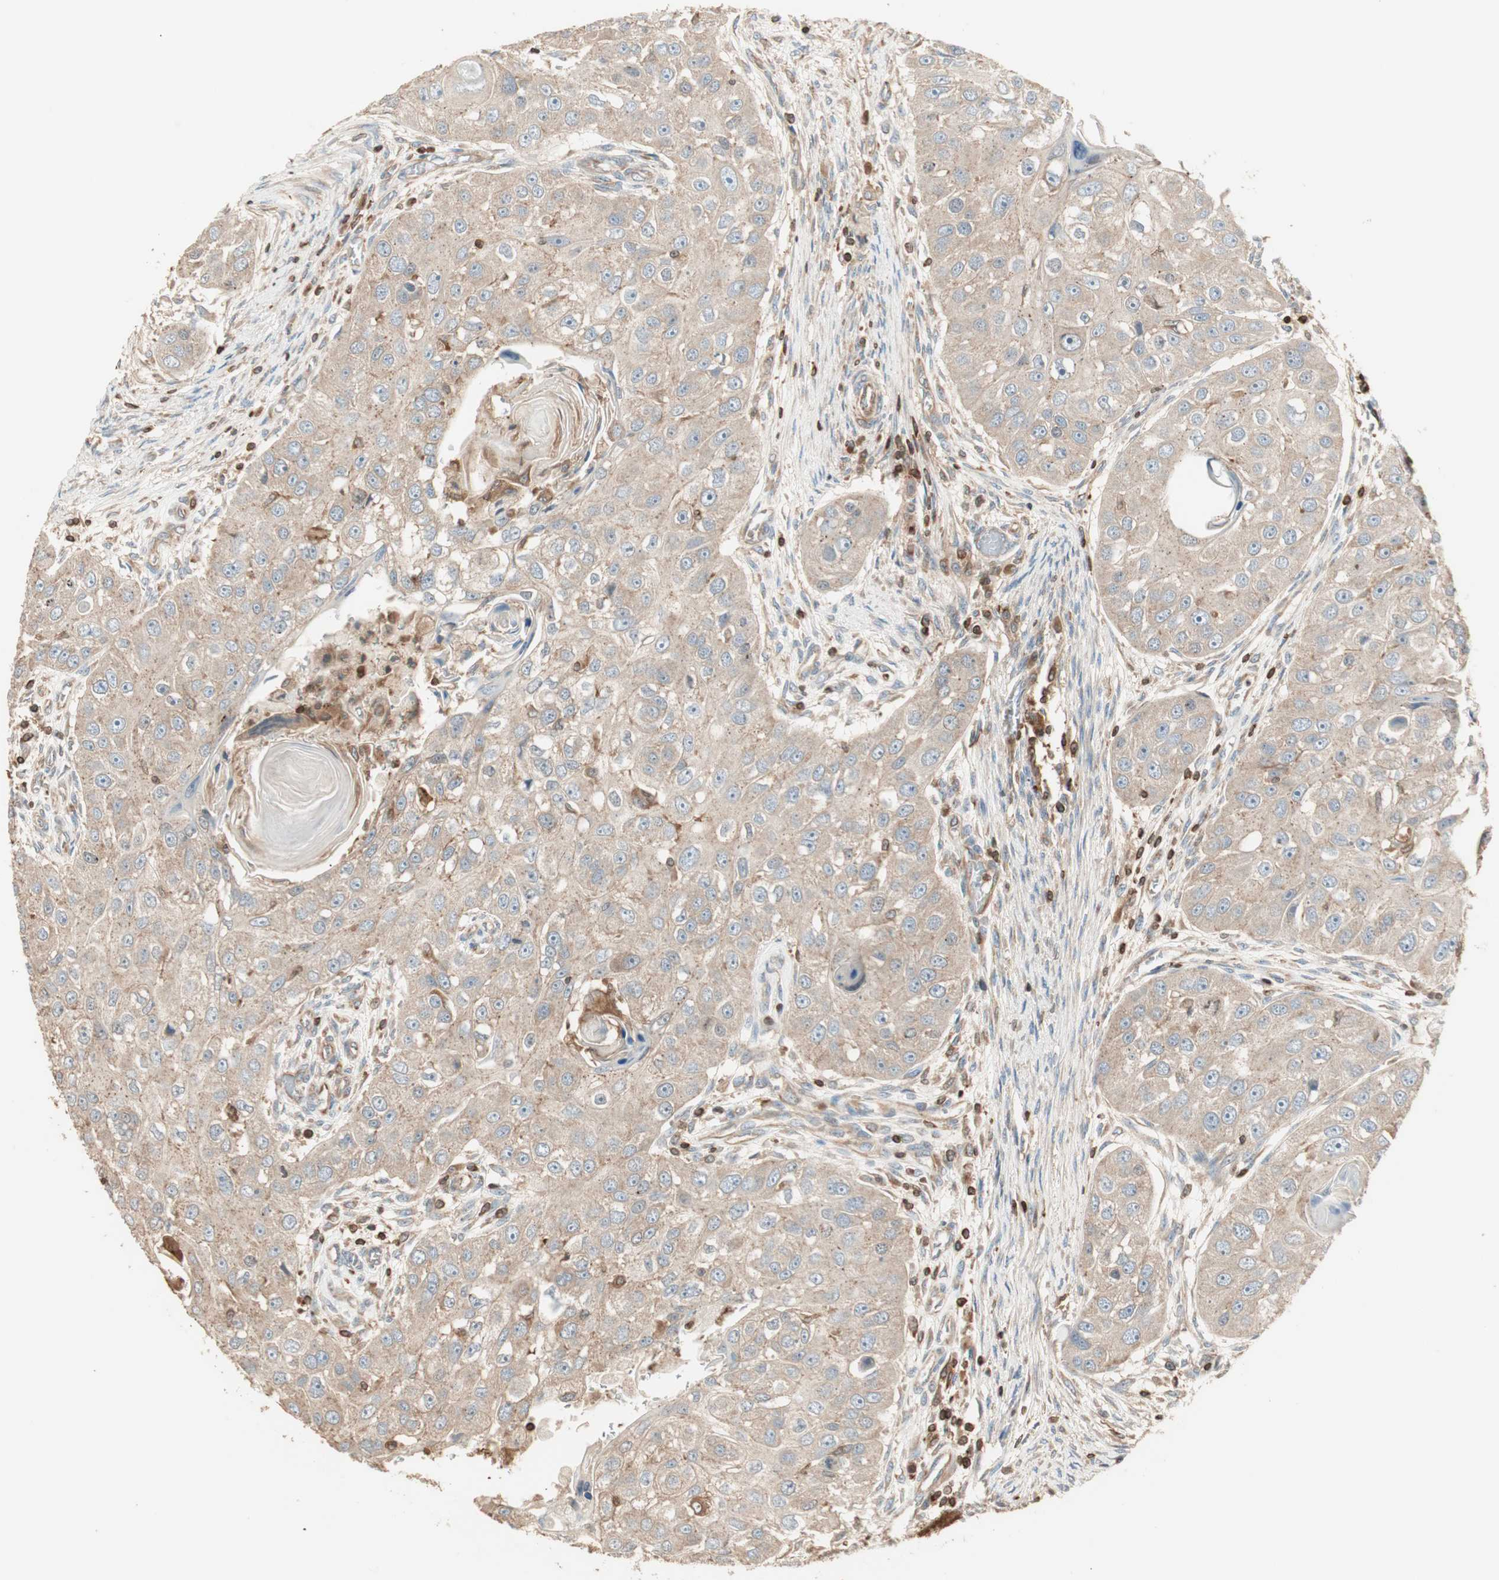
{"staining": {"intensity": "weak", "quantity": ">75%", "location": "cytoplasmic/membranous"}, "tissue": "head and neck cancer", "cell_type": "Tumor cells", "image_type": "cancer", "snomed": [{"axis": "morphology", "description": "Normal tissue, NOS"}, {"axis": "morphology", "description": "Squamous cell carcinoma, NOS"}, {"axis": "topography", "description": "Skeletal muscle"}, {"axis": "topography", "description": "Head-Neck"}], "caption": "A brown stain labels weak cytoplasmic/membranous positivity of a protein in head and neck cancer tumor cells. Ihc stains the protein of interest in brown and the nuclei are stained blue.", "gene": "CRLF3", "patient": {"sex": "male", "age": 51}}